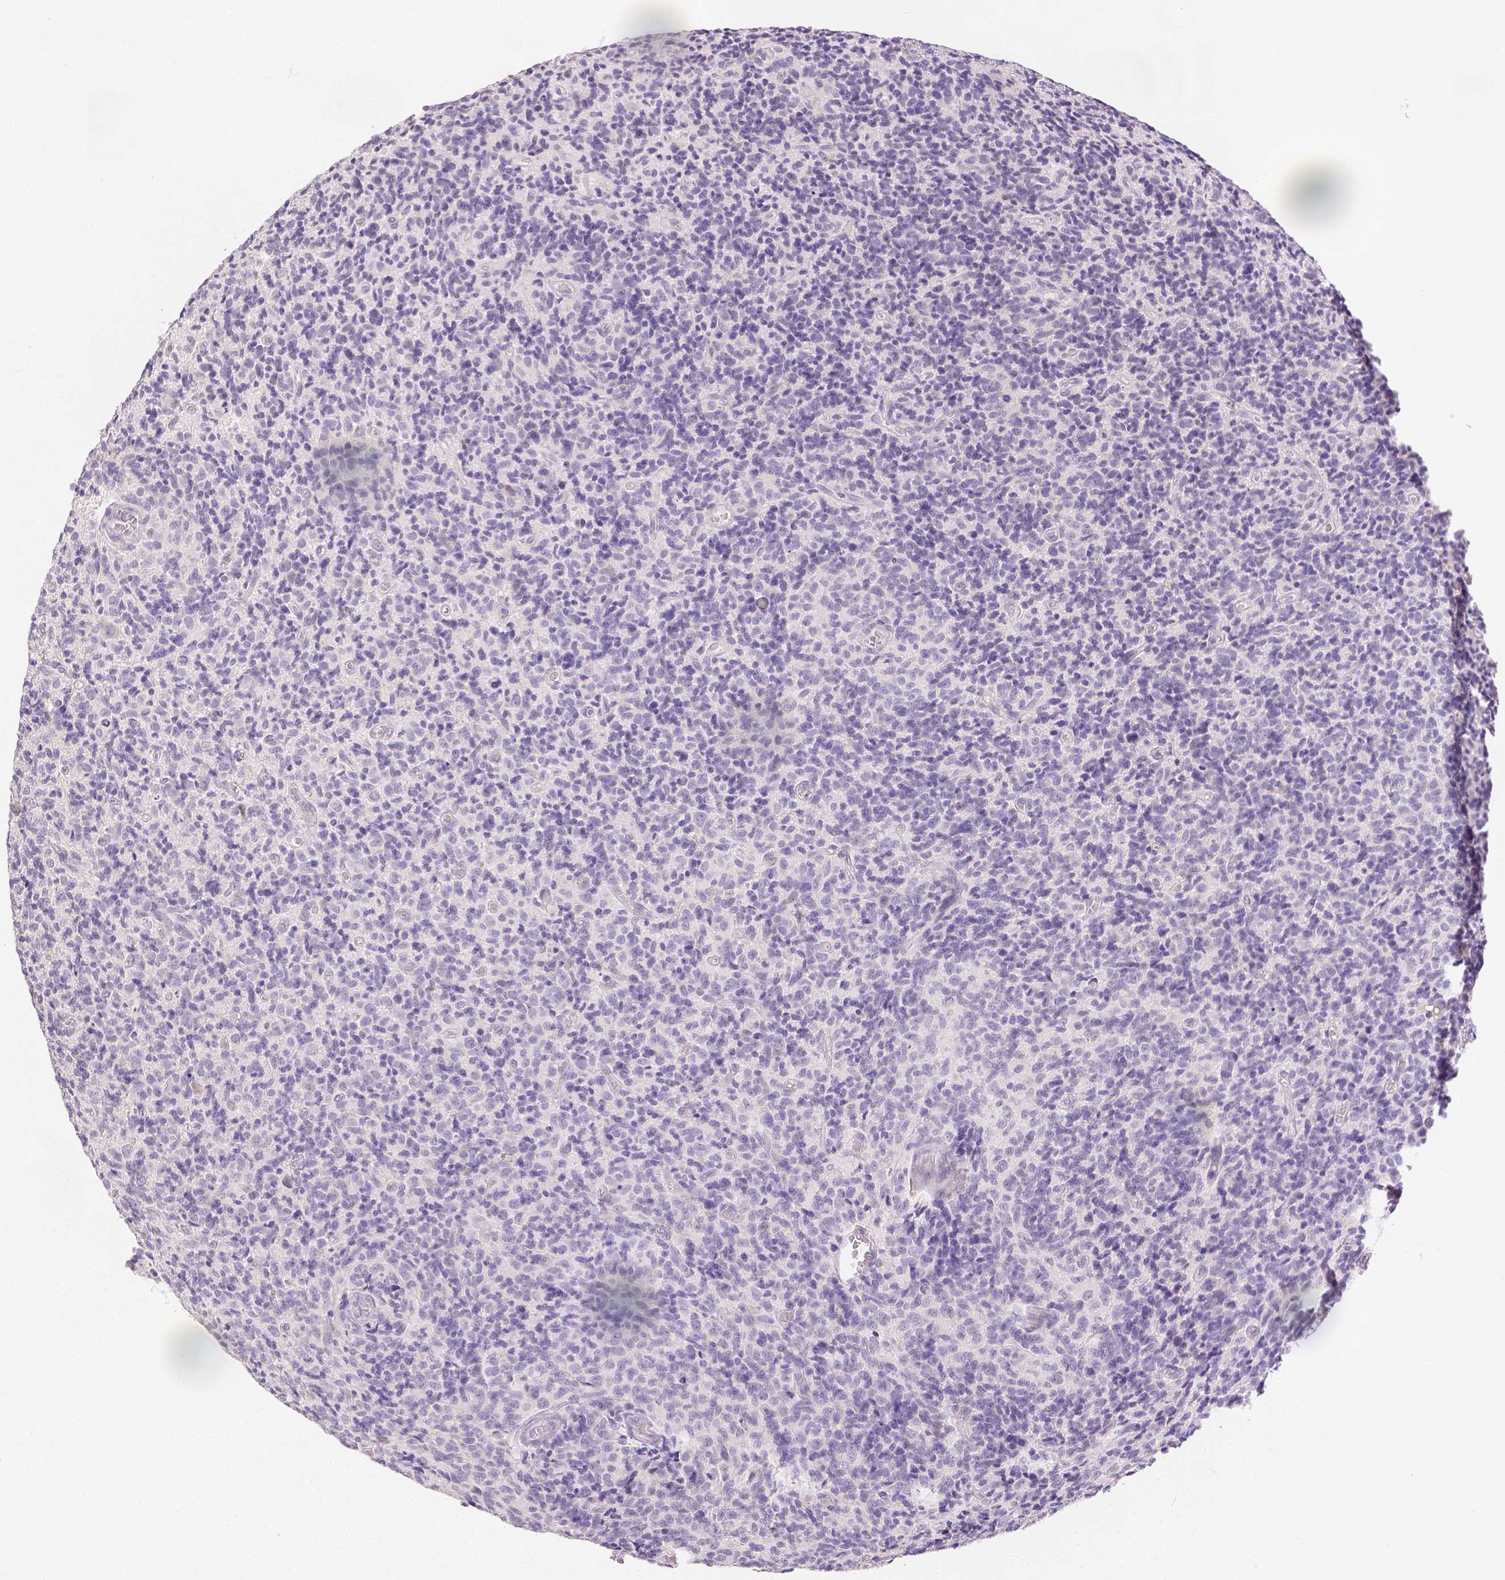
{"staining": {"intensity": "negative", "quantity": "none", "location": "none"}, "tissue": "glioma", "cell_type": "Tumor cells", "image_type": "cancer", "snomed": [{"axis": "morphology", "description": "Glioma, malignant, High grade"}, {"axis": "topography", "description": "Brain"}], "caption": "IHC histopathology image of human glioma stained for a protein (brown), which shows no positivity in tumor cells.", "gene": "TGM1", "patient": {"sex": "male", "age": 76}}